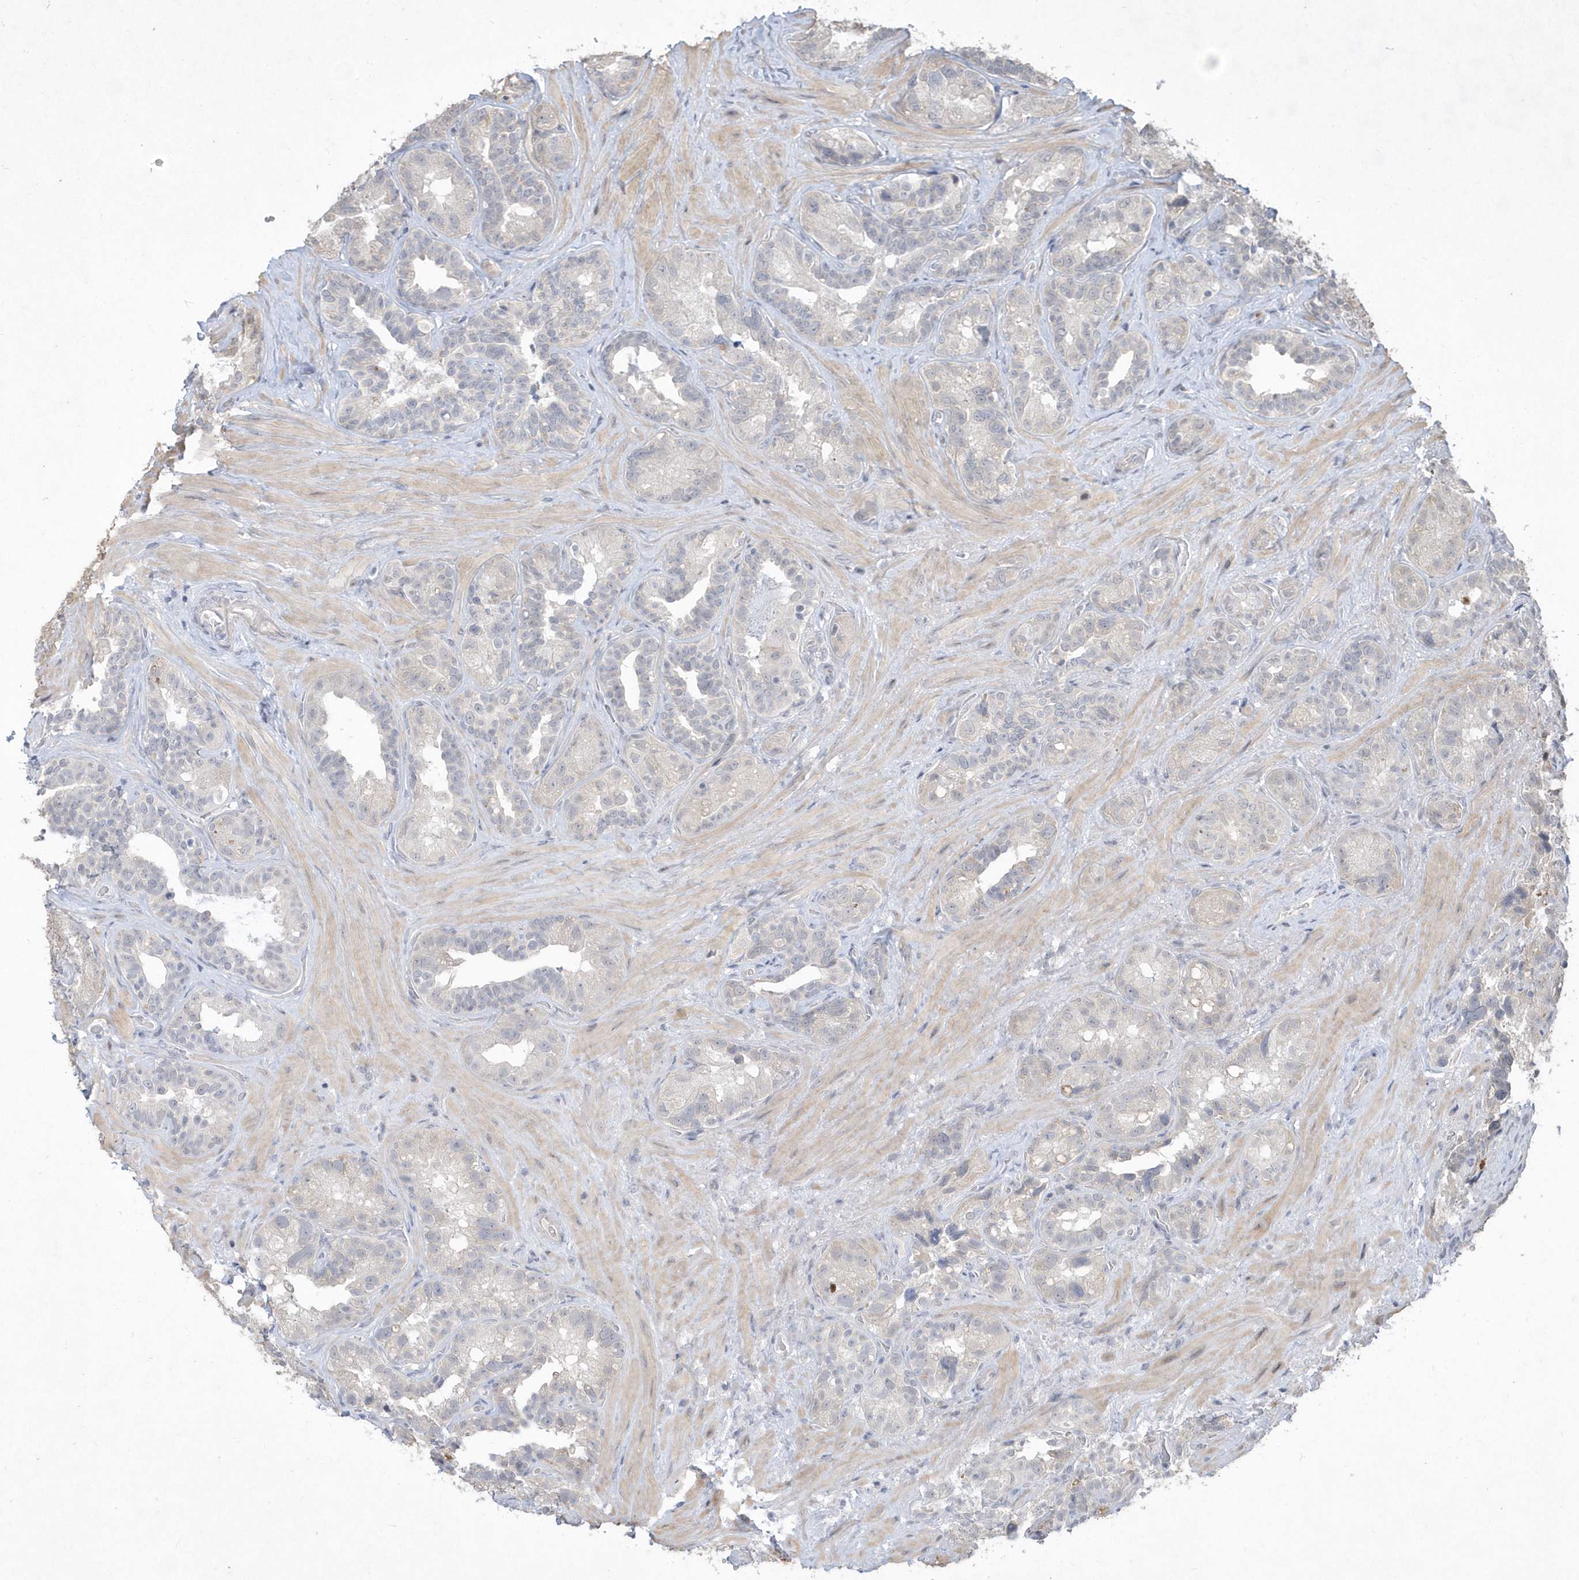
{"staining": {"intensity": "weak", "quantity": "<25%", "location": "cytoplasmic/membranous,nuclear"}, "tissue": "seminal vesicle", "cell_type": "Glandular cells", "image_type": "normal", "snomed": [{"axis": "morphology", "description": "Normal tissue, NOS"}, {"axis": "topography", "description": "Seminal veicle"}, {"axis": "topography", "description": "Peripheral nerve tissue"}], "caption": "Human seminal vesicle stained for a protein using immunohistochemistry (IHC) reveals no expression in glandular cells.", "gene": "TSPEAR", "patient": {"sex": "male", "age": 67}}